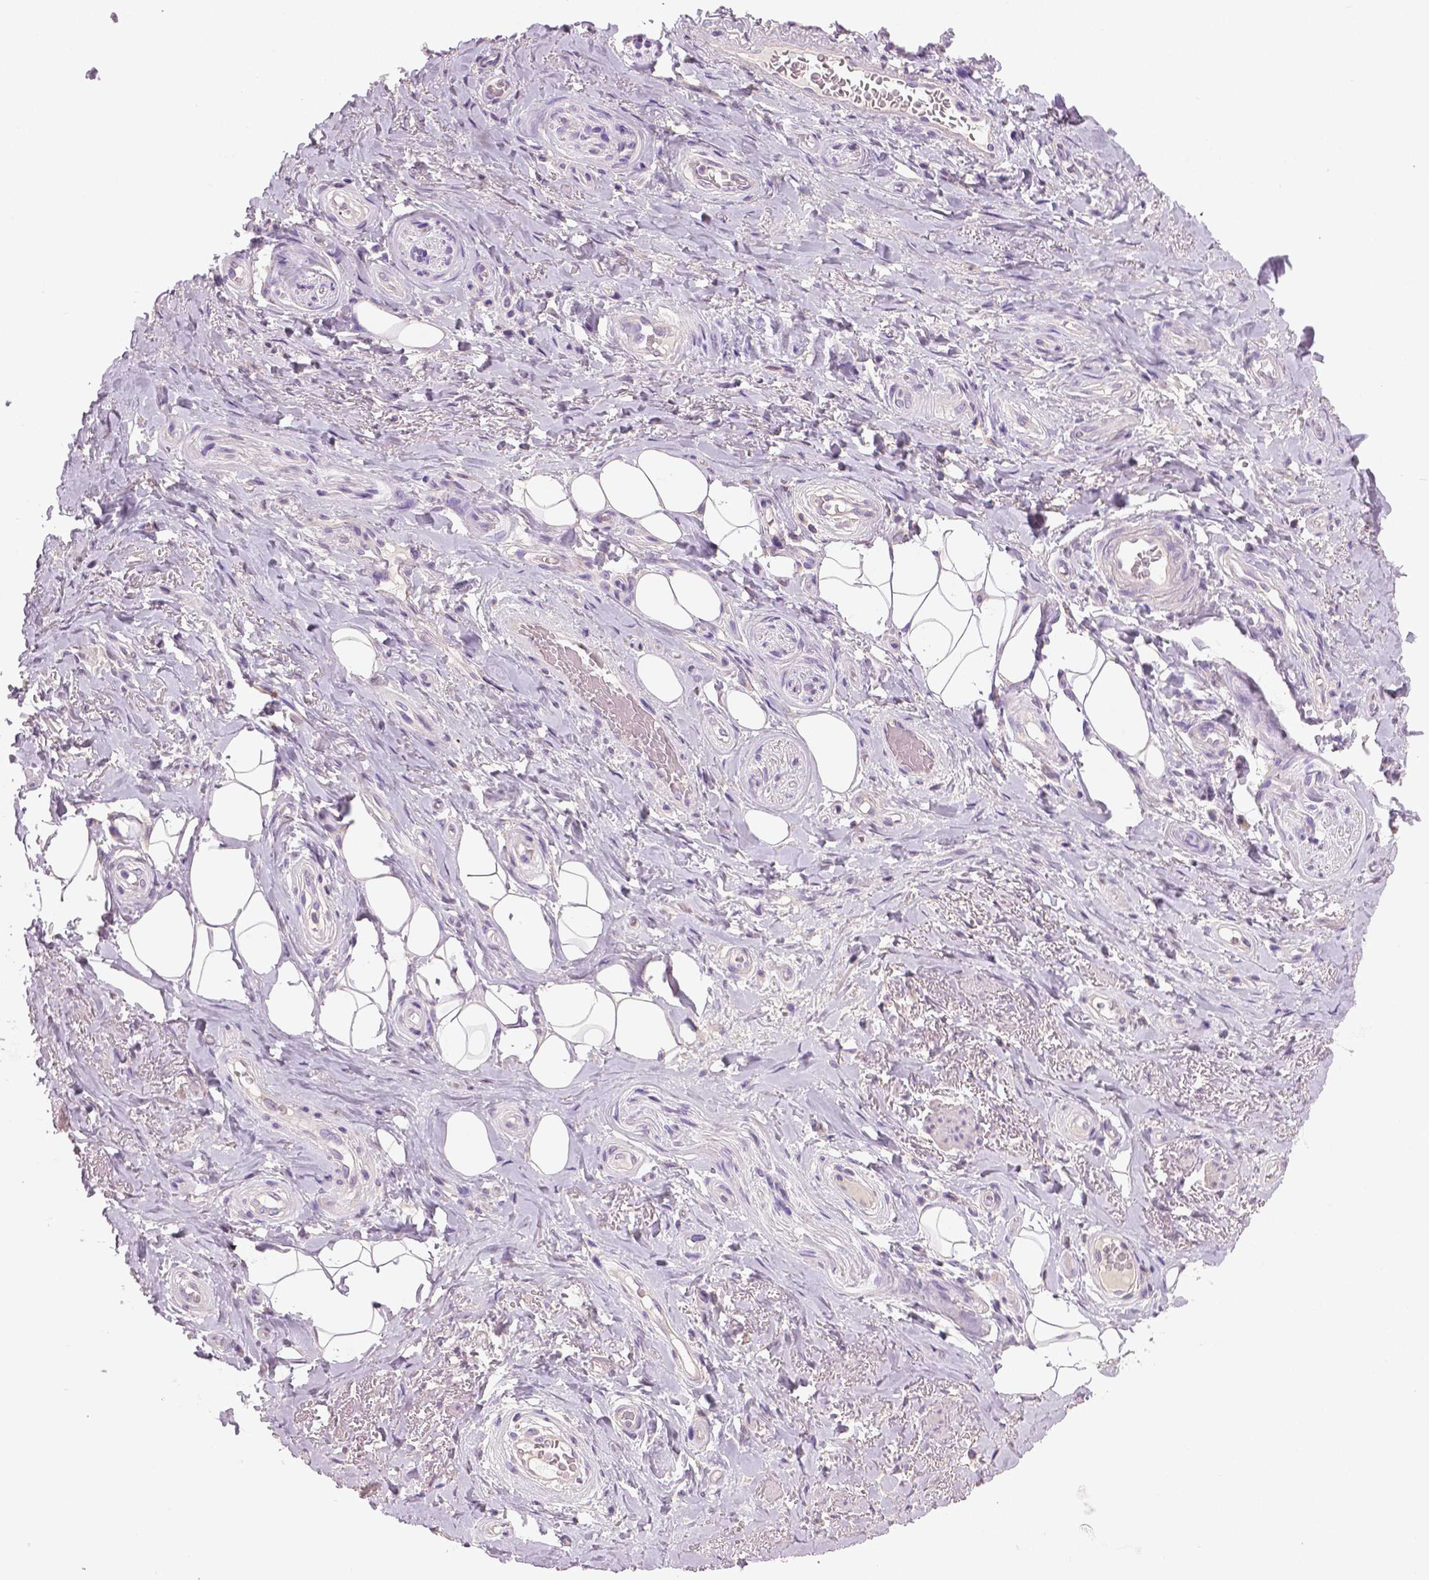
{"staining": {"intensity": "negative", "quantity": "none", "location": "none"}, "tissue": "adipose tissue", "cell_type": "Adipocytes", "image_type": "normal", "snomed": [{"axis": "morphology", "description": "Normal tissue, NOS"}, {"axis": "topography", "description": "Anal"}, {"axis": "topography", "description": "Peripheral nerve tissue"}], "caption": "IHC histopathology image of normal adipose tissue: human adipose tissue stained with DAB (3,3'-diaminobenzidine) shows no significant protein expression in adipocytes. (DAB (3,3'-diaminobenzidine) immunohistochemistry visualized using brightfield microscopy, high magnification).", "gene": "DNAH12", "patient": {"sex": "male", "age": 53}}